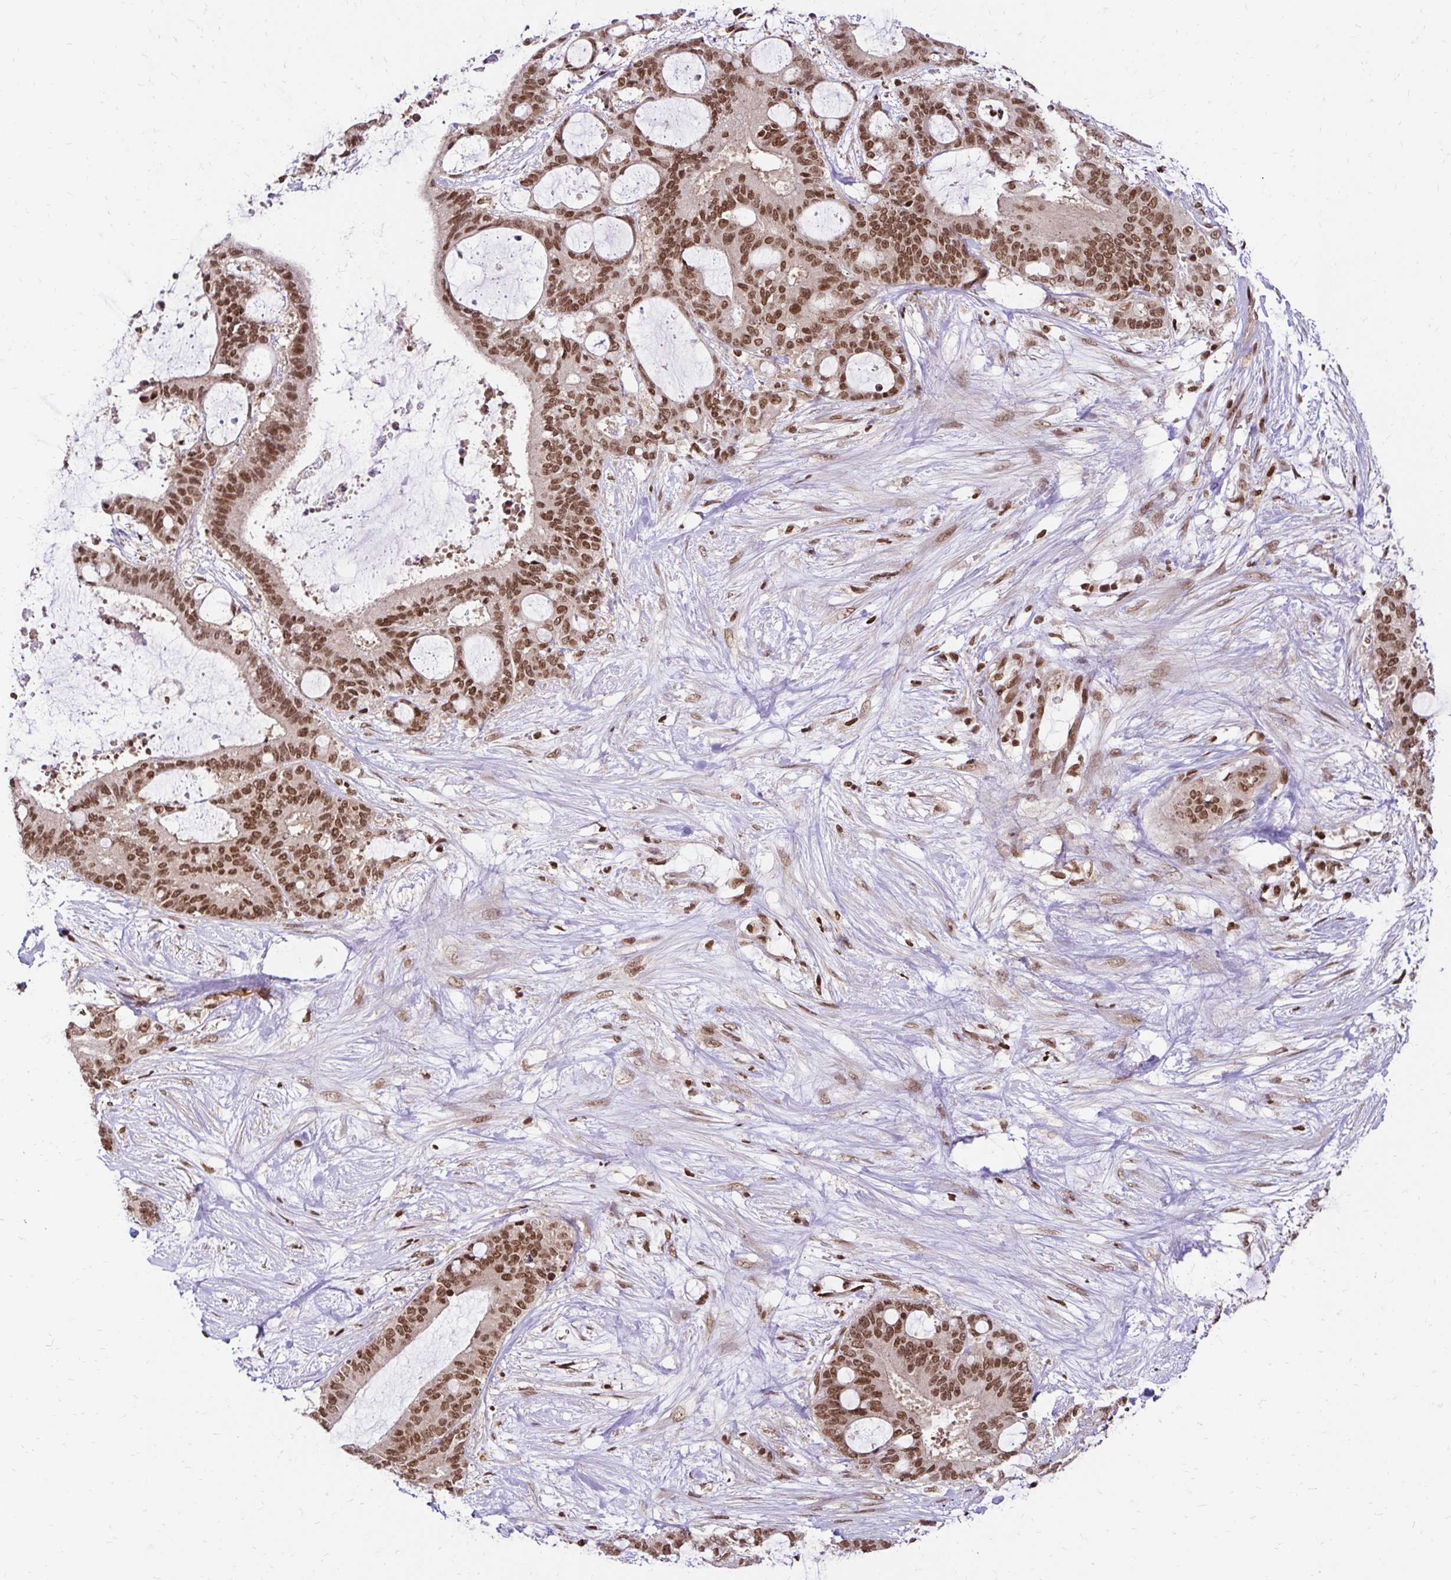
{"staining": {"intensity": "moderate", "quantity": ">75%", "location": "nuclear"}, "tissue": "liver cancer", "cell_type": "Tumor cells", "image_type": "cancer", "snomed": [{"axis": "morphology", "description": "Normal tissue, NOS"}, {"axis": "morphology", "description": "Cholangiocarcinoma"}, {"axis": "topography", "description": "Liver"}, {"axis": "topography", "description": "Peripheral nerve tissue"}], "caption": "The immunohistochemical stain labels moderate nuclear expression in tumor cells of cholangiocarcinoma (liver) tissue.", "gene": "GLYR1", "patient": {"sex": "female", "age": 73}}